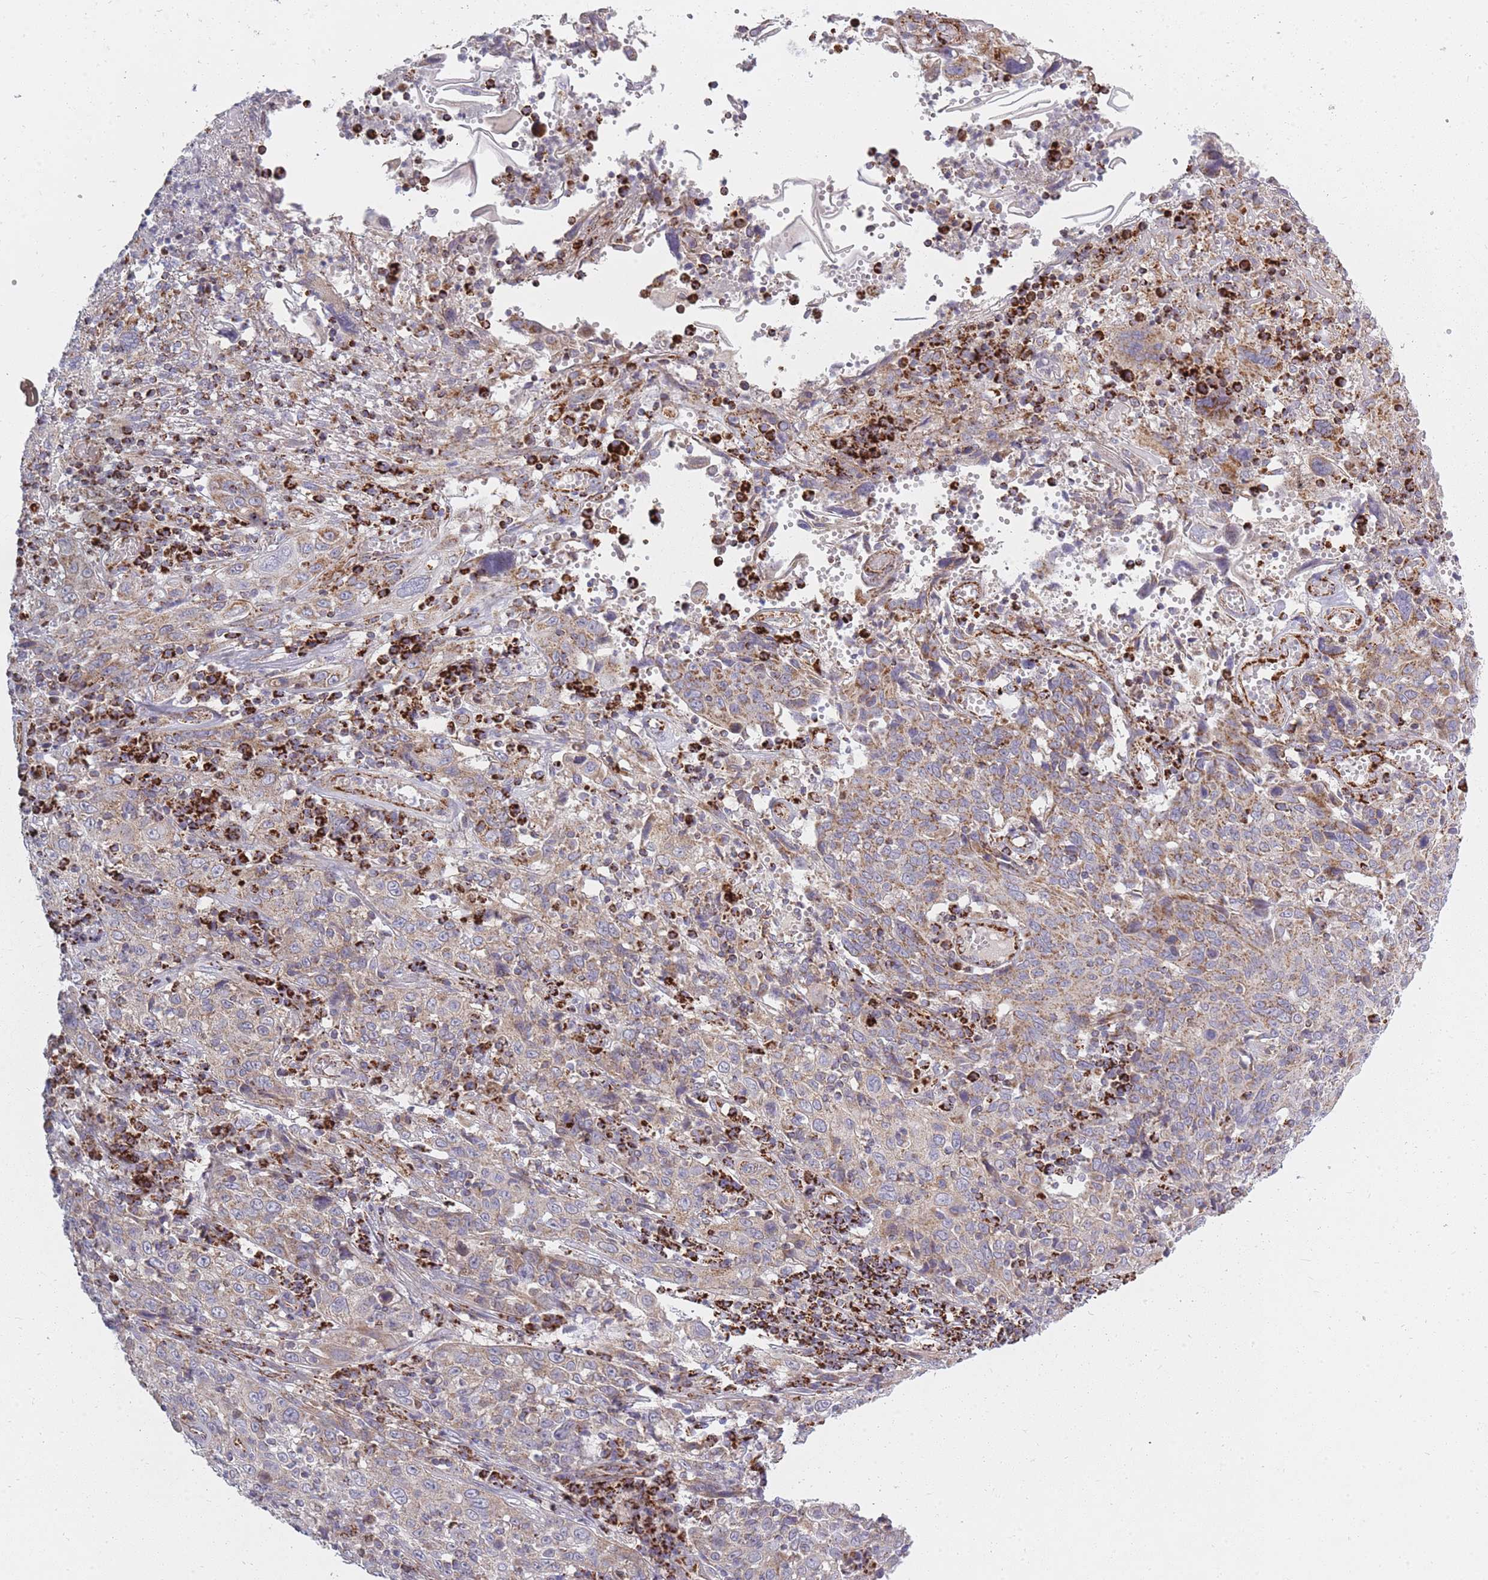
{"staining": {"intensity": "moderate", "quantity": ">75%", "location": "cytoplasmic/membranous"}, "tissue": "cervical cancer", "cell_type": "Tumor cells", "image_type": "cancer", "snomed": [{"axis": "morphology", "description": "Squamous cell carcinoma, NOS"}, {"axis": "topography", "description": "Cervix"}], "caption": "Immunohistochemistry (IHC) of cervical cancer reveals medium levels of moderate cytoplasmic/membranous staining in about >75% of tumor cells. (DAB (3,3'-diaminobenzidine) IHC with brightfield microscopy, high magnification).", "gene": "ALKBH4", "patient": {"sex": "female", "age": 46}}